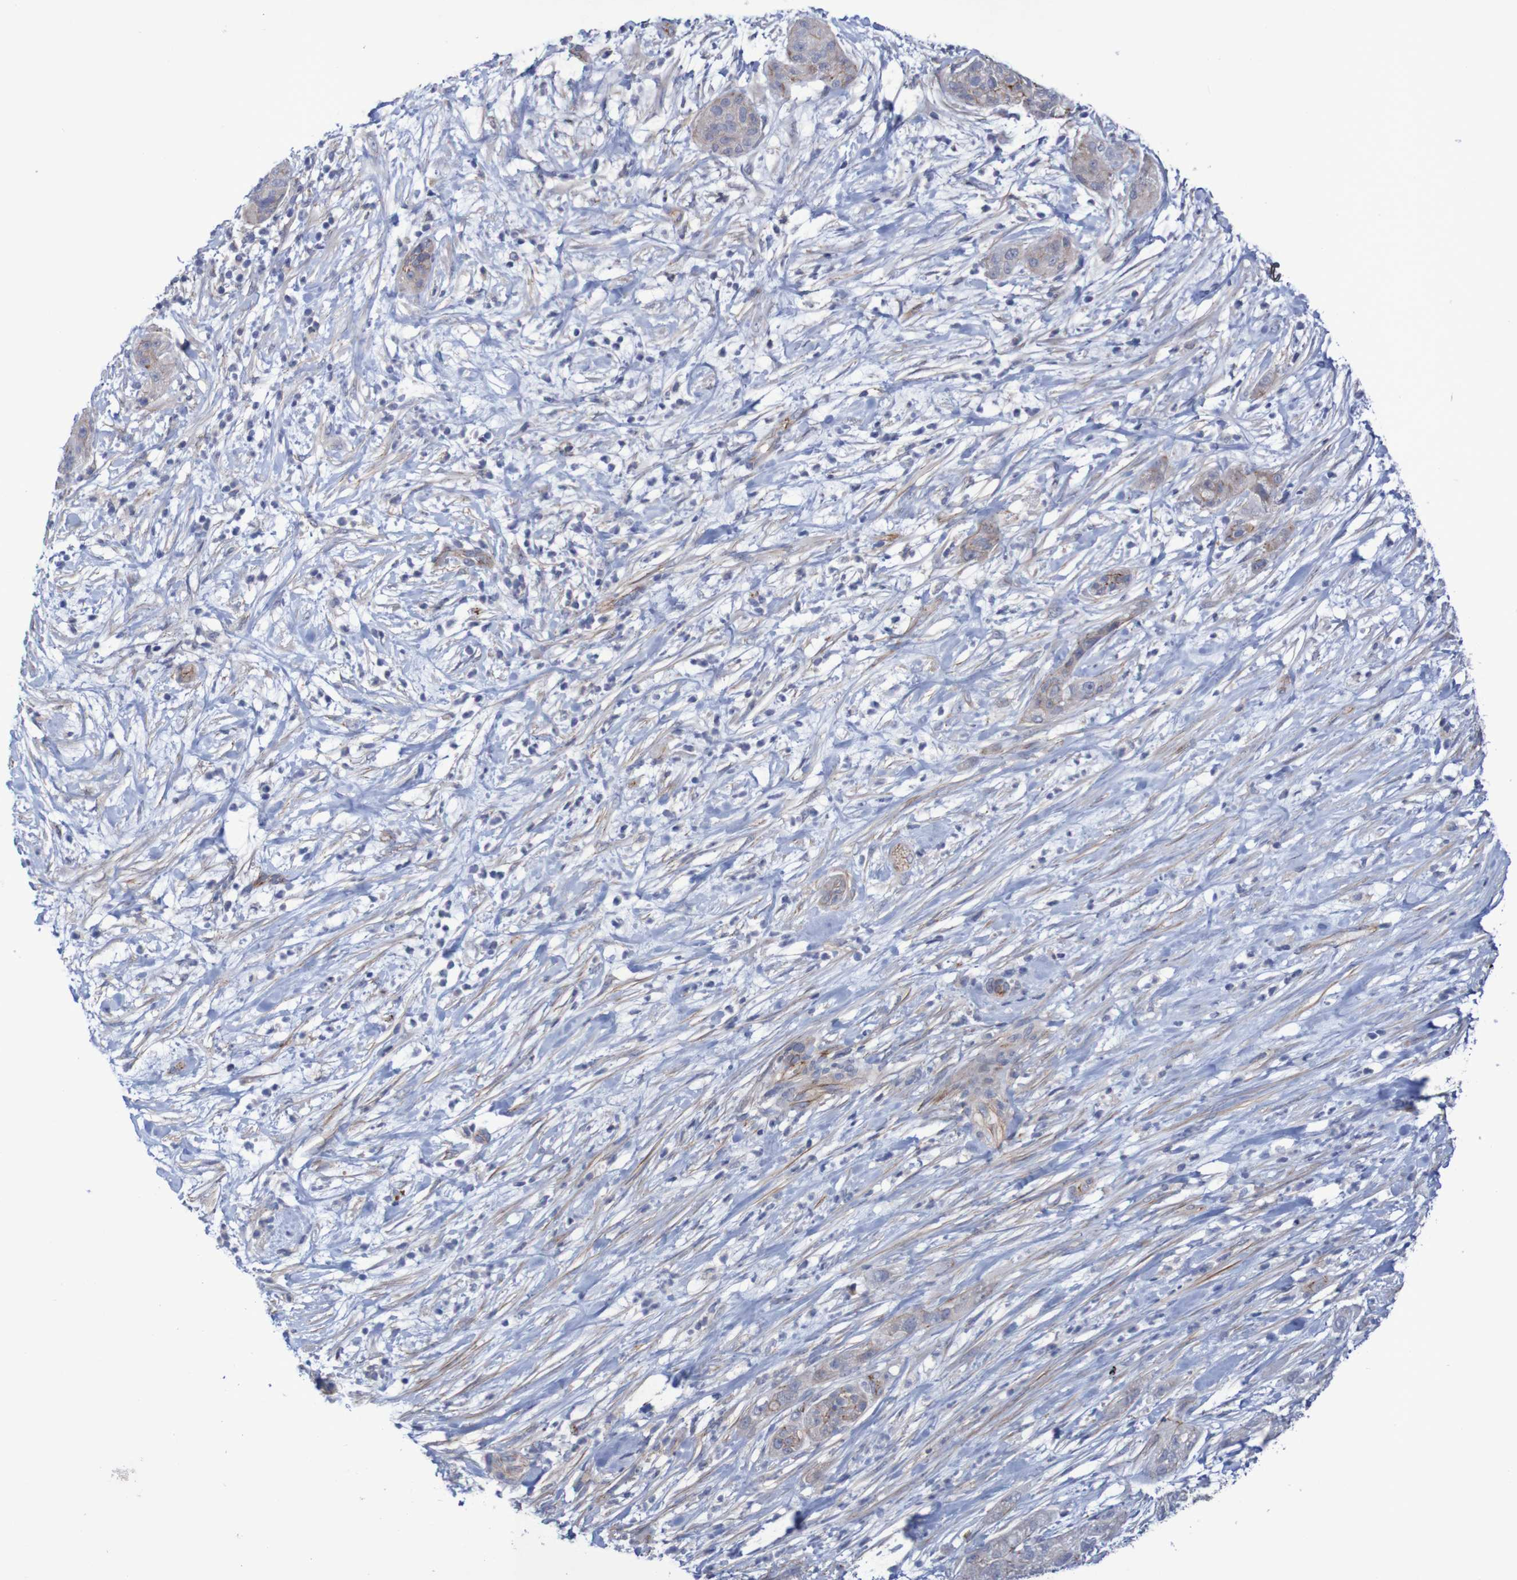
{"staining": {"intensity": "moderate", "quantity": "<25%", "location": "cytoplasmic/membranous"}, "tissue": "pancreatic cancer", "cell_type": "Tumor cells", "image_type": "cancer", "snomed": [{"axis": "morphology", "description": "Adenocarcinoma, NOS"}, {"axis": "topography", "description": "Pancreas"}], "caption": "Protein staining by immunohistochemistry reveals moderate cytoplasmic/membranous expression in about <25% of tumor cells in pancreatic adenocarcinoma. The protein of interest is stained brown, and the nuclei are stained in blue (DAB IHC with brightfield microscopy, high magnification).", "gene": "NECTIN2", "patient": {"sex": "female", "age": 78}}